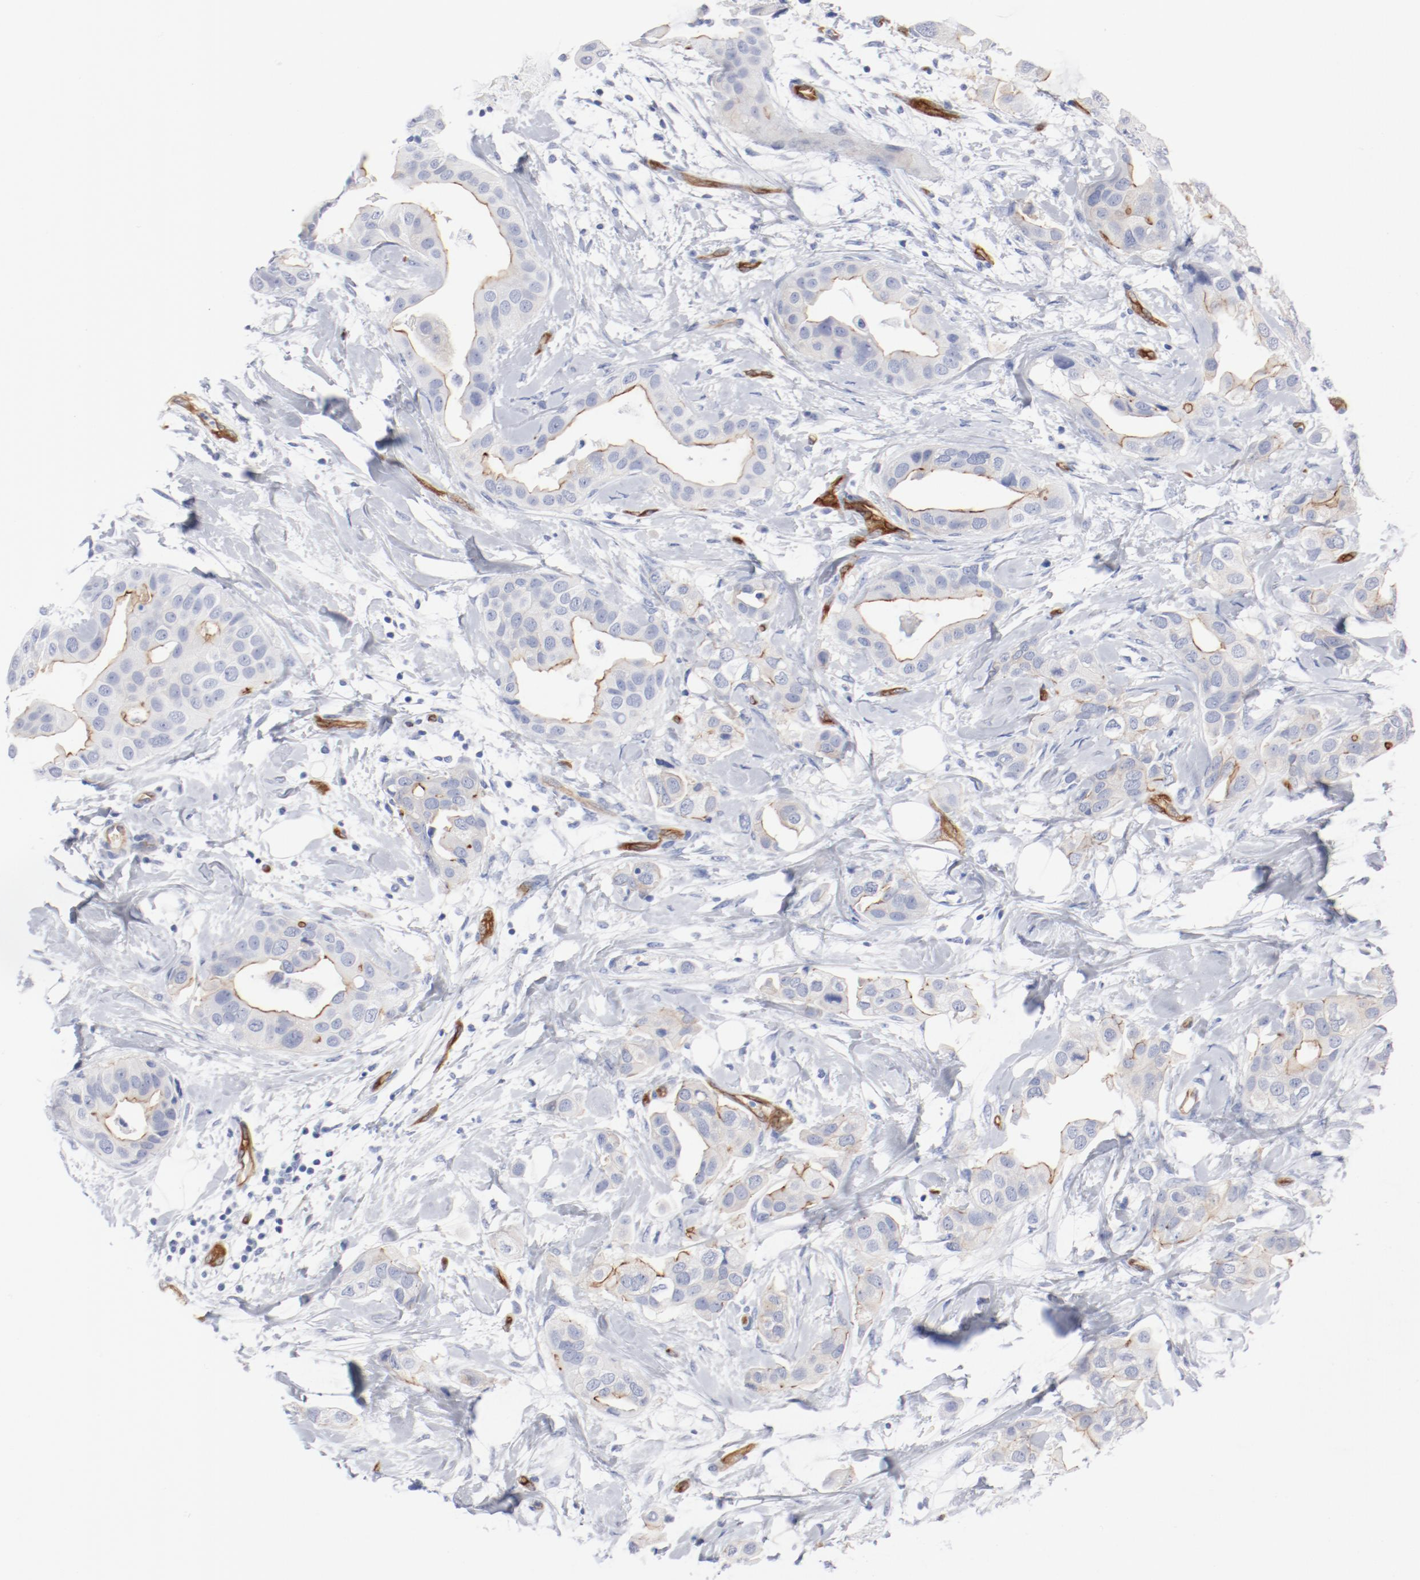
{"staining": {"intensity": "moderate", "quantity": ">75%", "location": "cytoplasmic/membranous"}, "tissue": "breast cancer", "cell_type": "Tumor cells", "image_type": "cancer", "snomed": [{"axis": "morphology", "description": "Duct carcinoma"}, {"axis": "topography", "description": "Breast"}], "caption": "Breast invasive ductal carcinoma was stained to show a protein in brown. There is medium levels of moderate cytoplasmic/membranous expression in about >75% of tumor cells.", "gene": "SHANK3", "patient": {"sex": "female", "age": 40}}